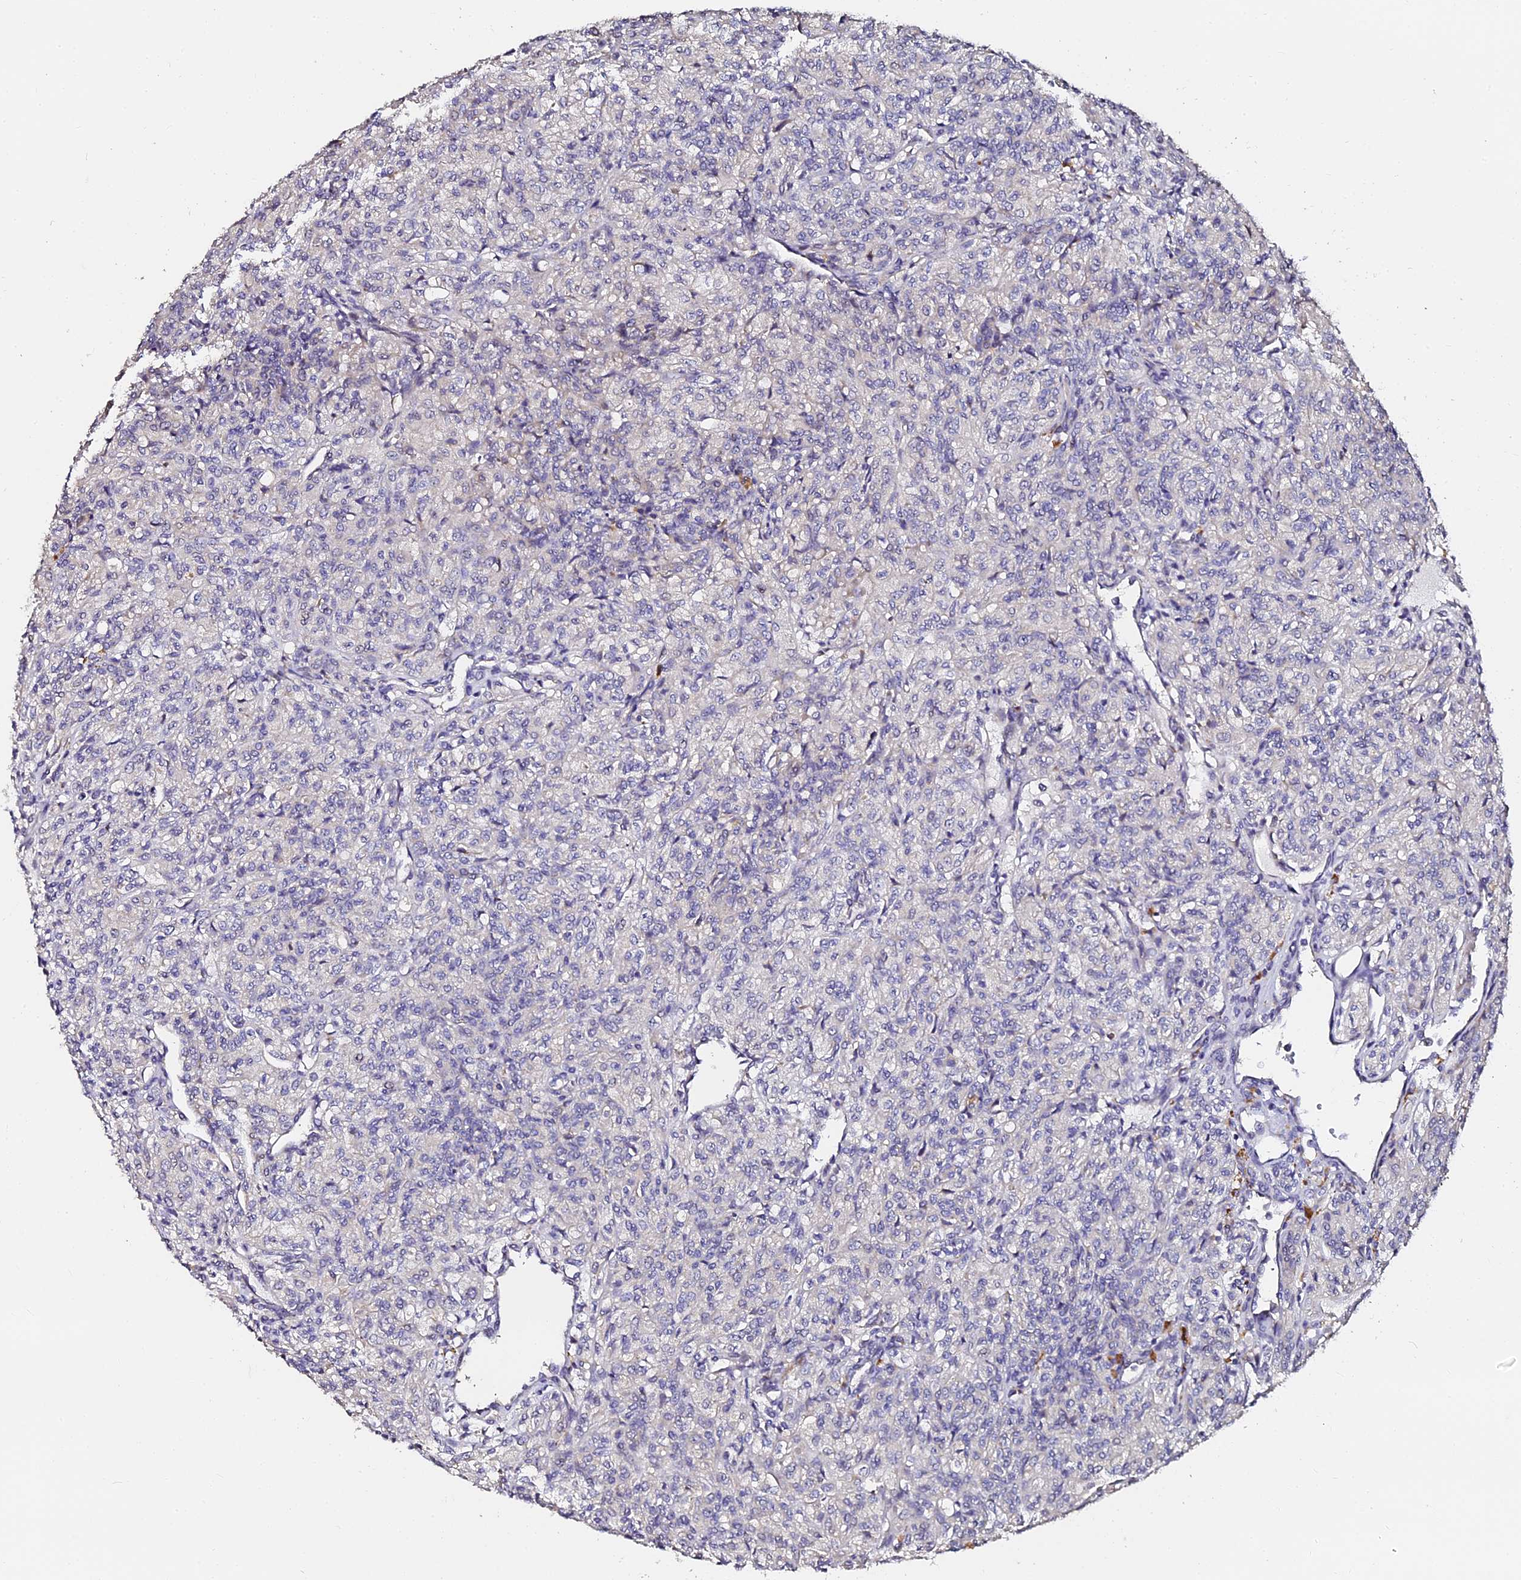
{"staining": {"intensity": "negative", "quantity": "none", "location": "none"}, "tissue": "renal cancer", "cell_type": "Tumor cells", "image_type": "cancer", "snomed": [{"axis": "morphology", "description": "Adenocarcinoma, NOS"}, {"axis": "topography", "description": "Kidney"}], "caption": "Histopathology image shows no significant protein staining in tumor cells of renal adenocarcinoma.", "gene": "GPN3", "patient": {"sex": "male", "age": 77}}